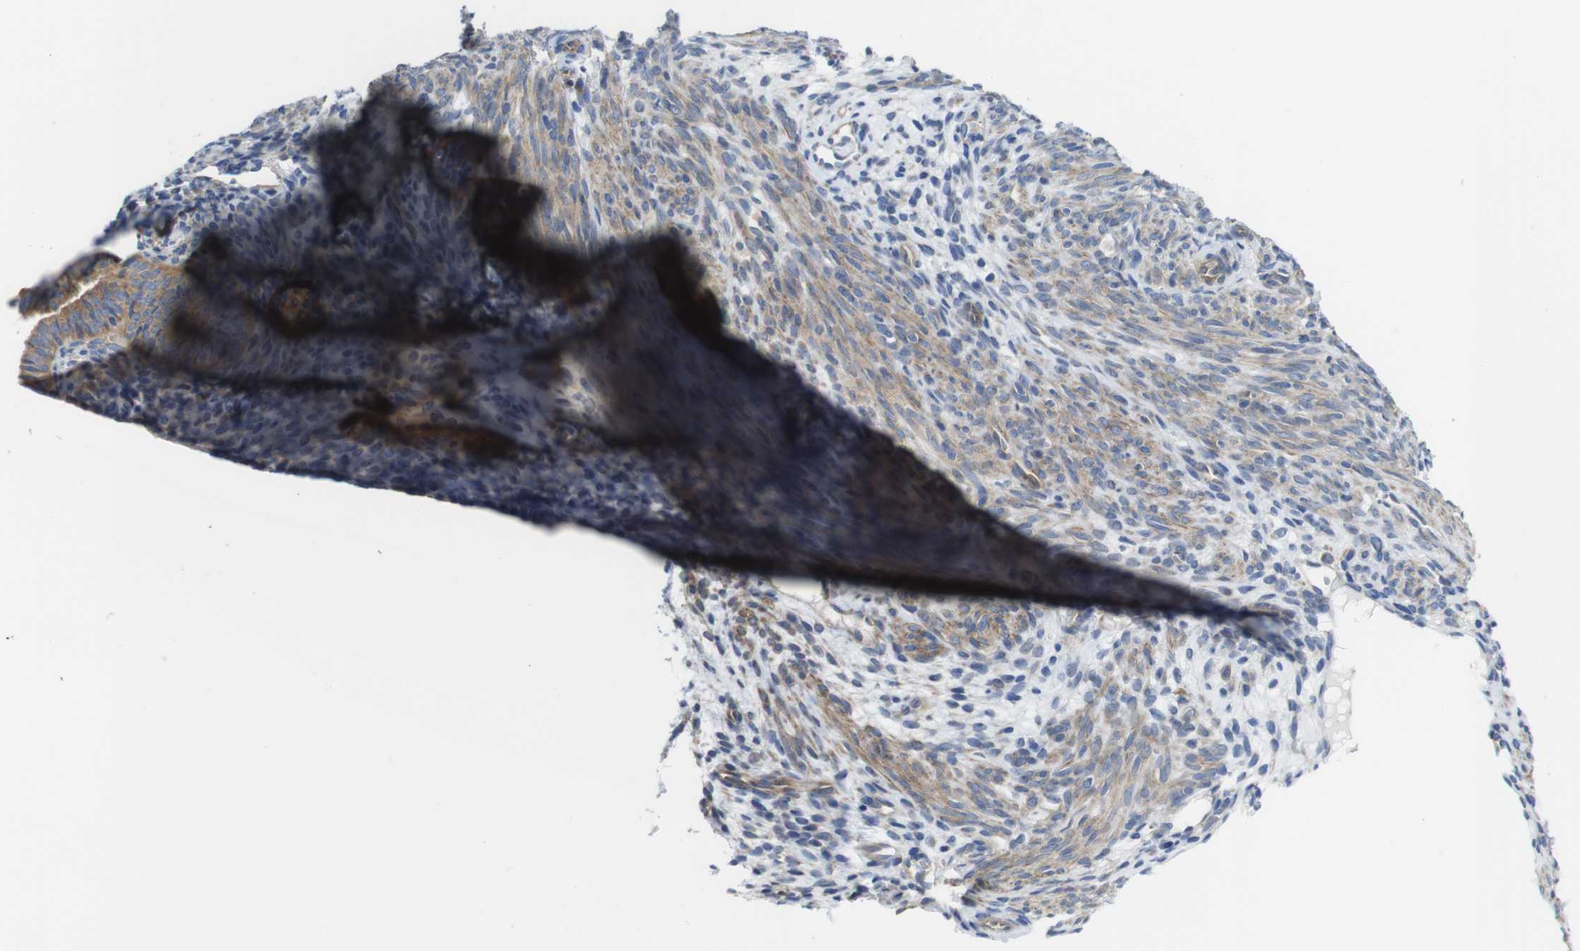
{"staining": {"intensity": "weak", "quantity": "<25%", "location": "cytoplasmic/membranous"}, "tissue": "endometrium", "cell_type": "Cells in endometrial stroma", "image_type": "normal", "snomed": [{"axis": "morphology", "description": "Normal tissue, NOS"}, {"axis": "morphology", "description": "Adenocarcinoma, NOS"}, {"axis": "topography", "description": "Endometrium"}, {"axis": "topography", "description": "Ovary"}], "caption": "This is a micrograph of IHC staining of unremarkable endometrium, which shows no positivity in cells in endometrial stroma.", "gene": "DDRGK1", "patient": {"sex": "female", "age": 68}}